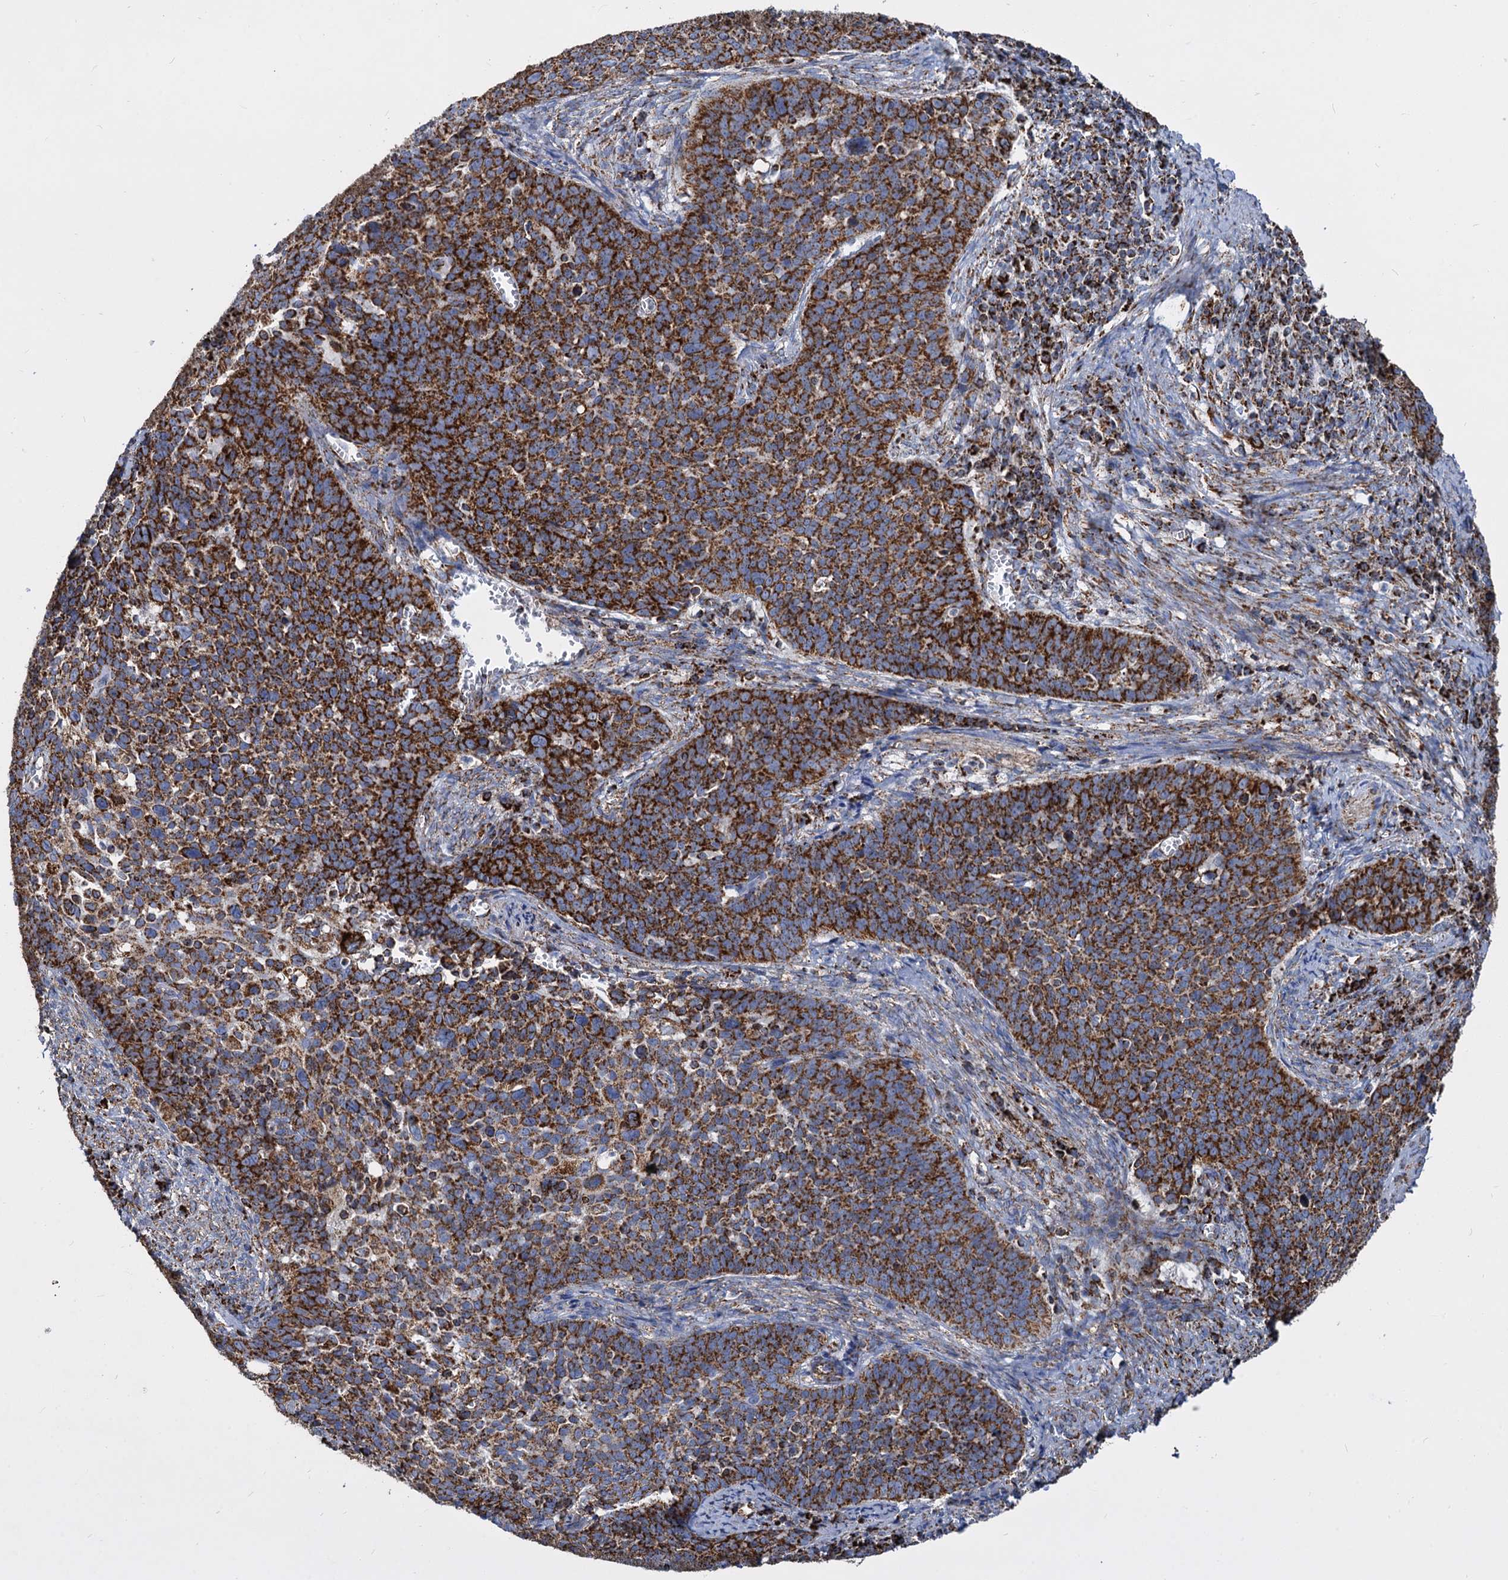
{"staining": {"intensity": "strong", "quantity": ">75%", "location": "cytoplasmic/membranous"}, "tissue": "cervical cancer", "cell_type": "Tumor cells", "image_type": "cancer", "snomed": [{"axis": "morphology", "description": "Squamous cell carcinoma, NOS"}, {"axis": "topography", "description": "Cervix"}], "caption": "Cervical cancer (squamous cell carcinoma) stained for a protein displays strong cytoplasmic/membranous positivity in tumor cells.", "gene": "TIMM10", "patient": {"sex": "female", "age": 39}}